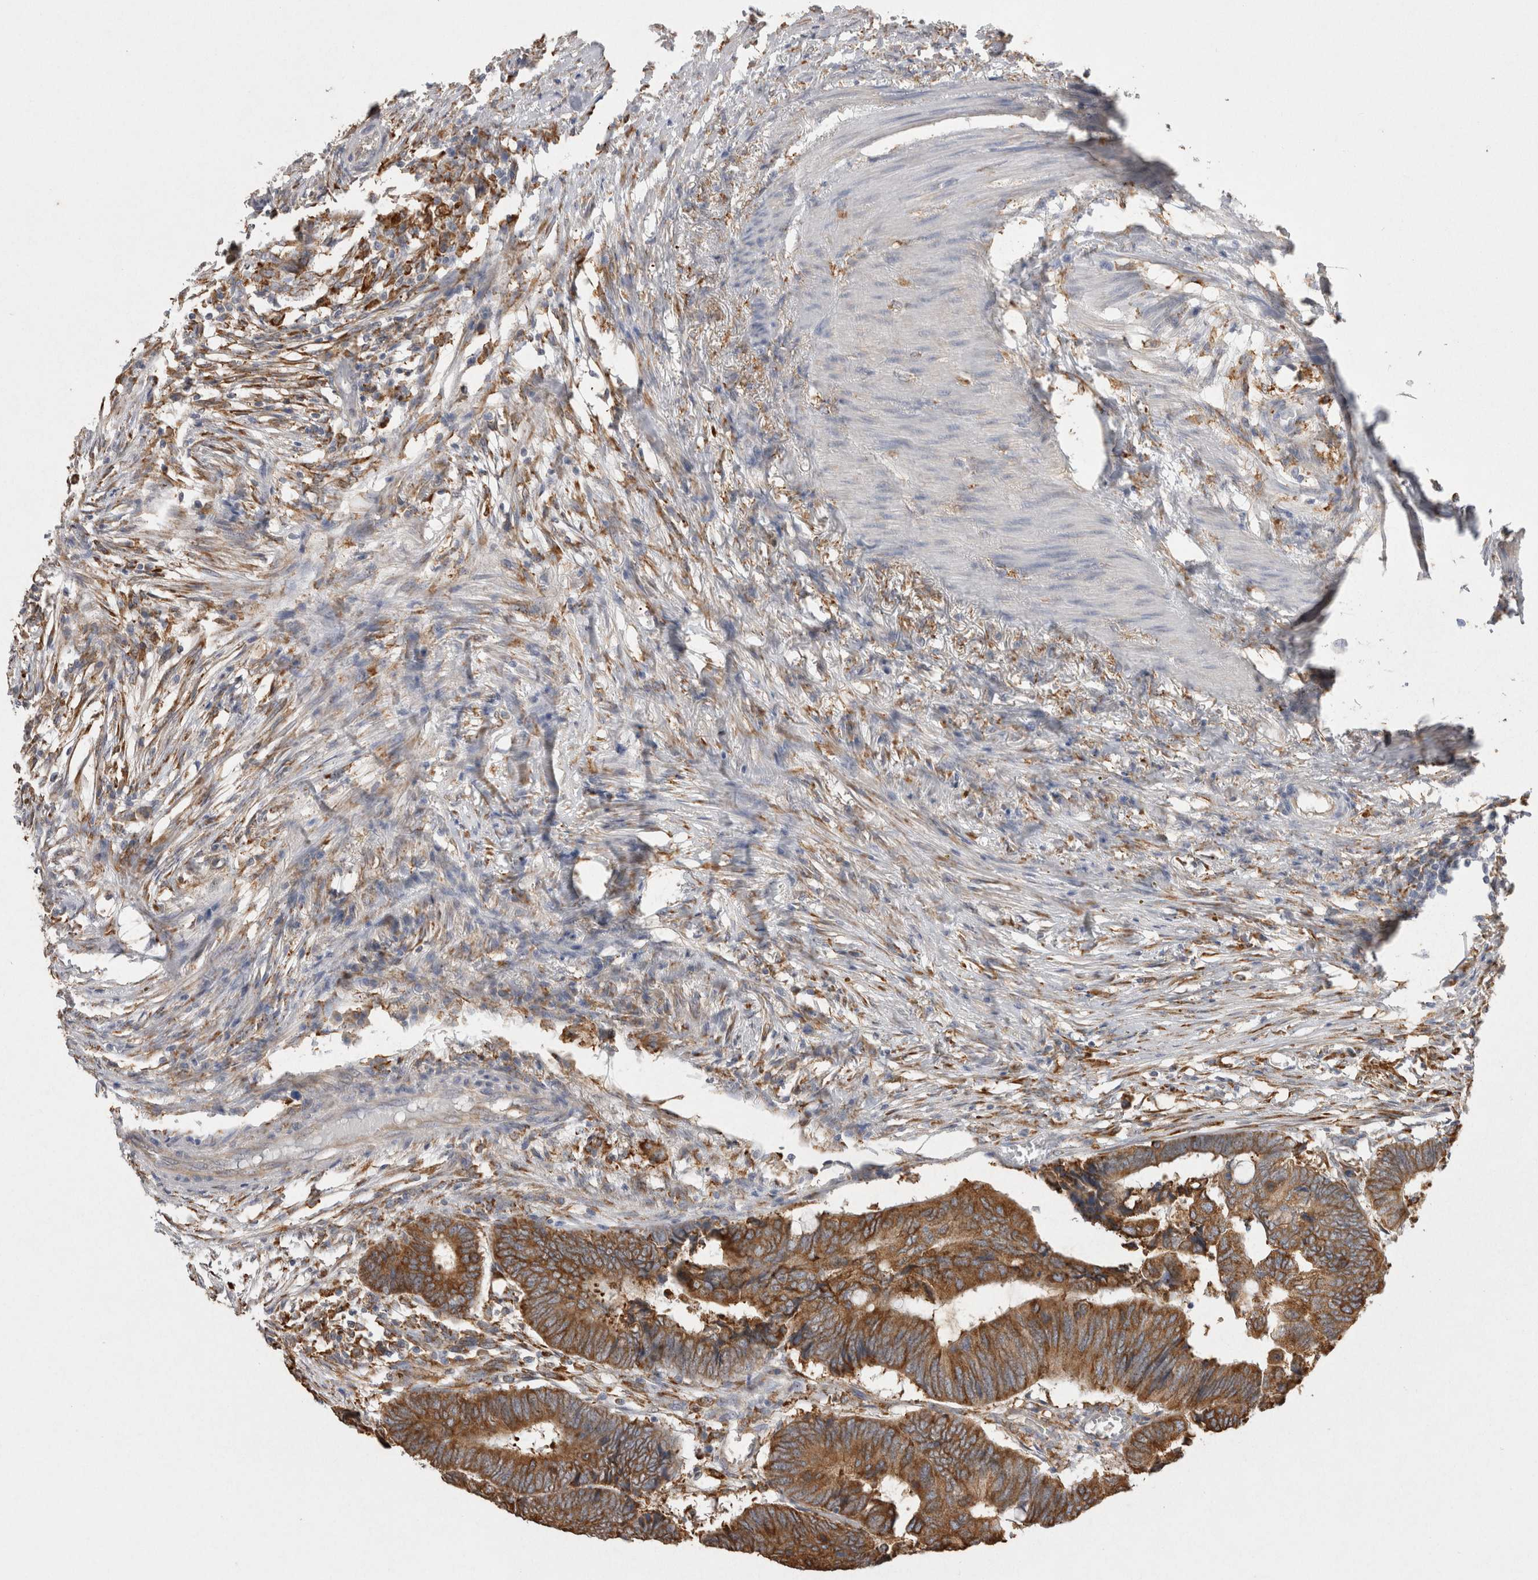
{"staining": {"intensity": "strong", "quantity": ">75%", "location": "cytoplasmic/membranous"}, "tissue": "colorectal cancer", "cell_type": "Tumor cells", "image_type": "cancer", "snomed": [{"axis": "morphology", "description": "Normal tissue, NOS"}, {"axis": "morphology", "description": "Adenocarcinoma, NOS"}, {"axis": "topography", "description": "Rectum"}, {"axis": "topography", "description": "Peripheral nerve tissue"}], "caption": "This photomicrograph shows colorectal cancer (adenocarcinoma) stained with immunohistochemistry to label a protein in brown. The cytoplasmic/membranous of tumor cells show strong positivity for the protein. Nuclei are counter-stained blue.", "gene": "LRPAP1", "patient": {"sex": "male", "age": 92}}